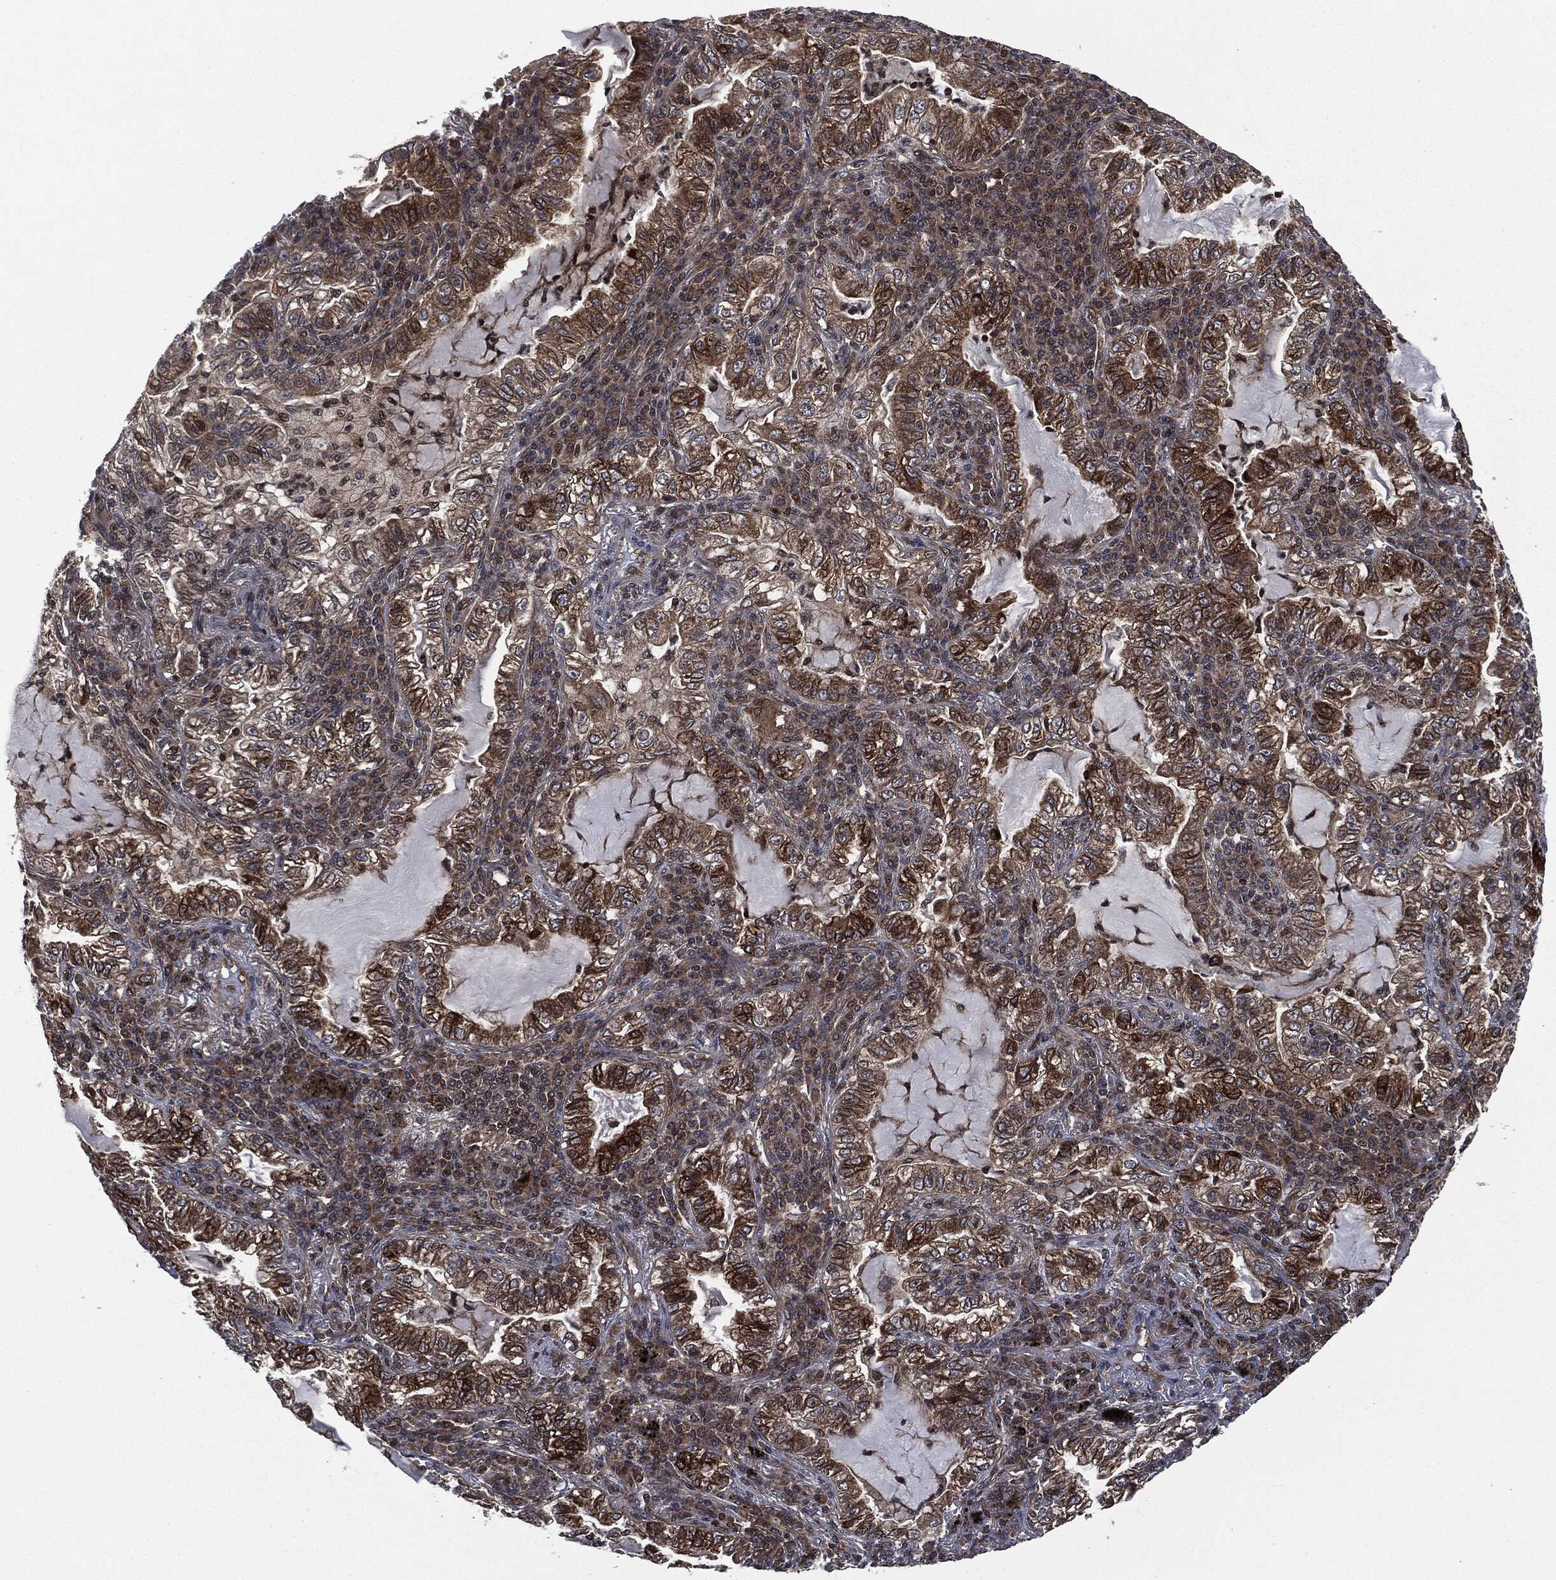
{"staining": {"intensity": "strong", "quantity": "25%-75%", "location": "cytoplasmic/membranous"}, "tissue": "lung cancer", "cell_type": "Tumor cells", "image_type": "cancer", "snomed": [{"axis": "morphology", "description": "Adenocarcinoma, NOS"}, {"axis": "topography", "description": "Lung"}], "caption": "Protein staining demonstrates strong cytoplasmic/membranous staining in approximately 25%-75% of tumor cells in lung cancer.", "gene": "HRAS", "patient": {"sex": "female", "age": 73}}